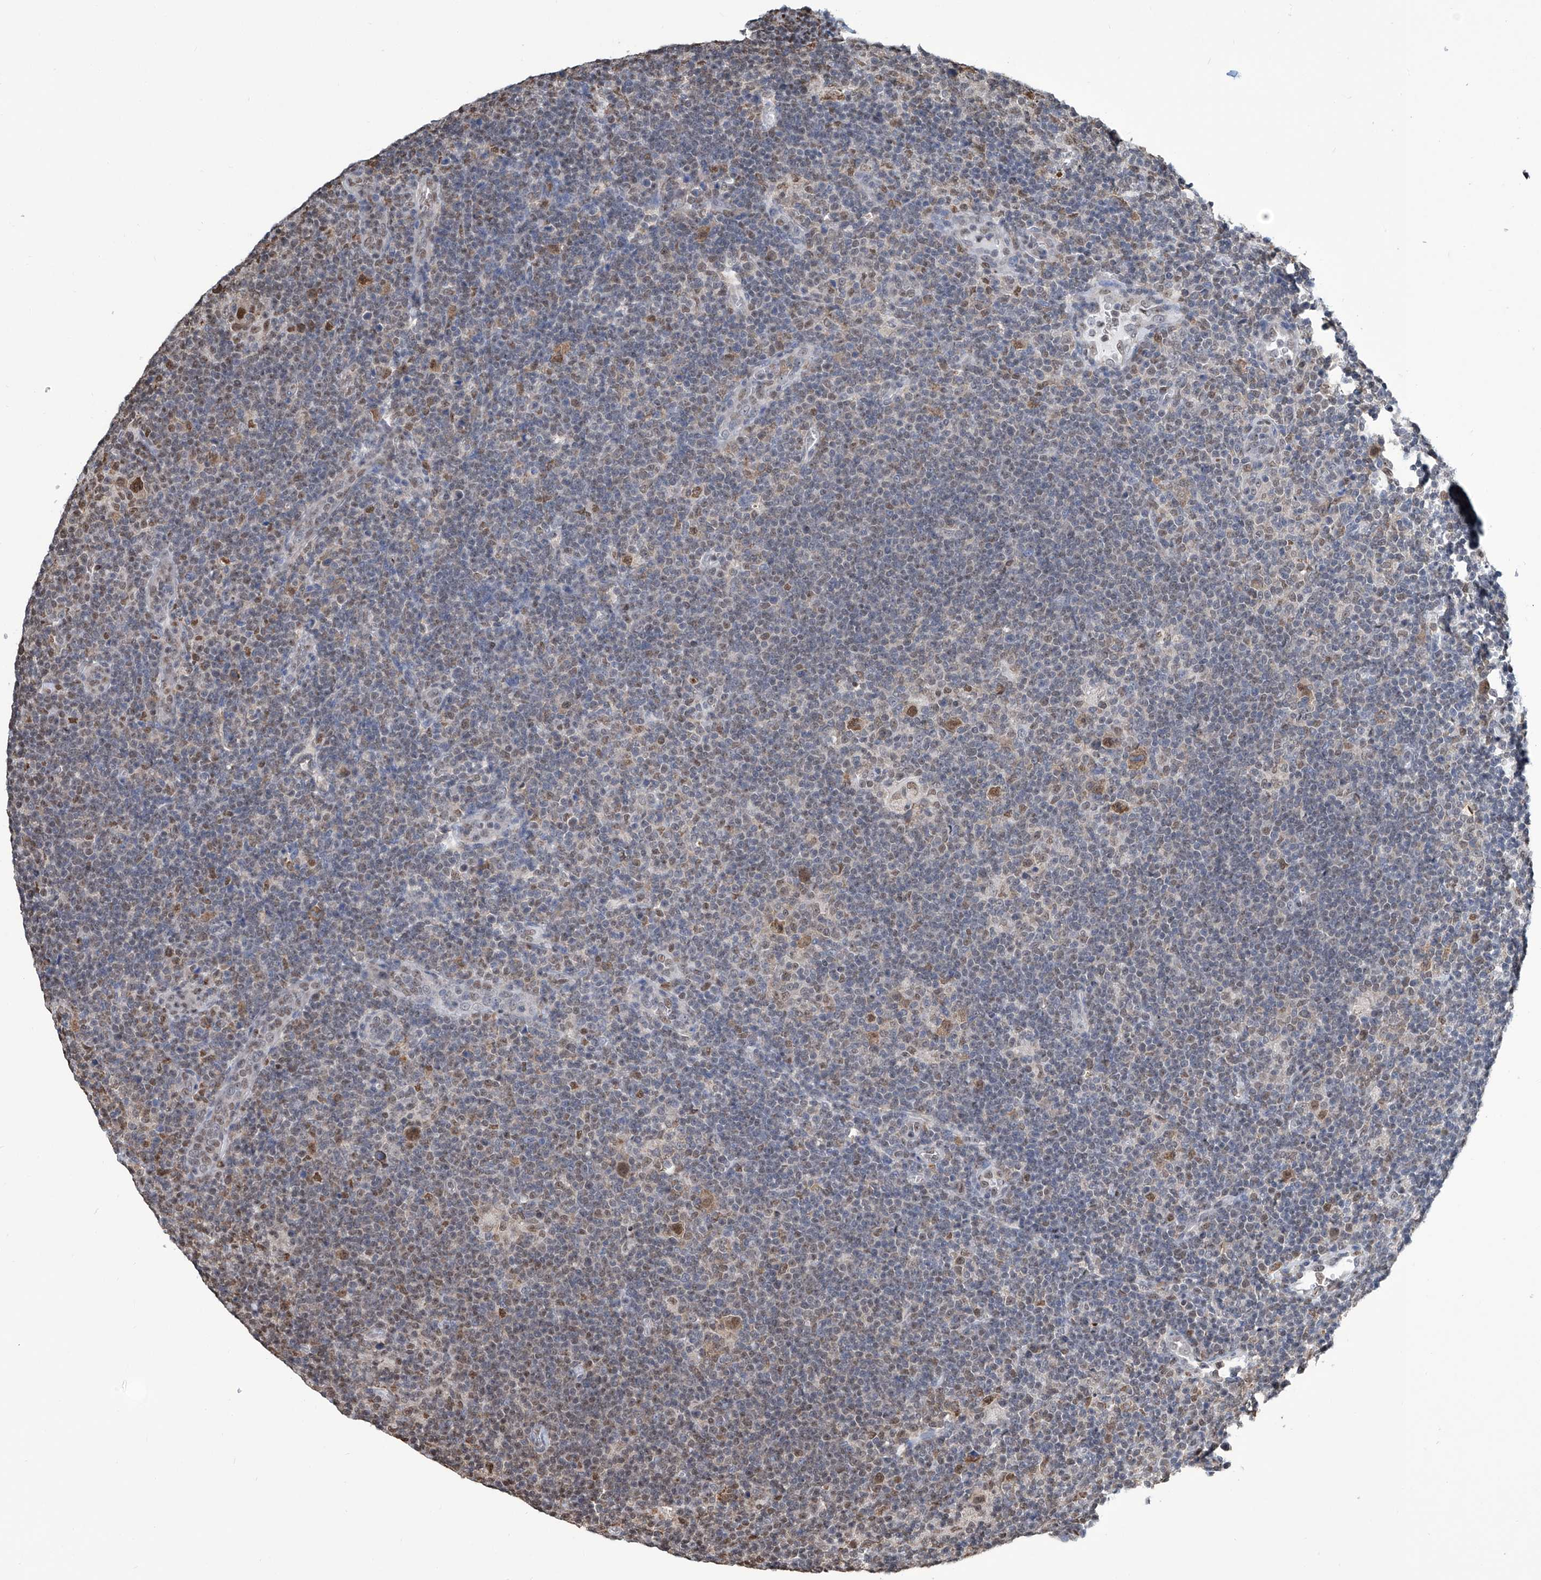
{"staining": {"intensity": "moderate", "quantity": ">75%", "location": "cytoplasmic/membranous,nuclear"}, "tissue": "lymphoma", "cell_type": "Tumor cells", "image_type": "cancer", "snomed": [{"axis": "morphology", "description": "Hodgkin's disease, NOS"}, {"axis": "topography", "description": "Lymph node"}], "caption": "A medium amount of moderate cytoplasmic/membranous and nuclear staining is seen in about >75% of tumor cells in Hodgkin's disease tissue.", "gene": "SREBF2", "patient": {"sex": "female", "age": 57}}